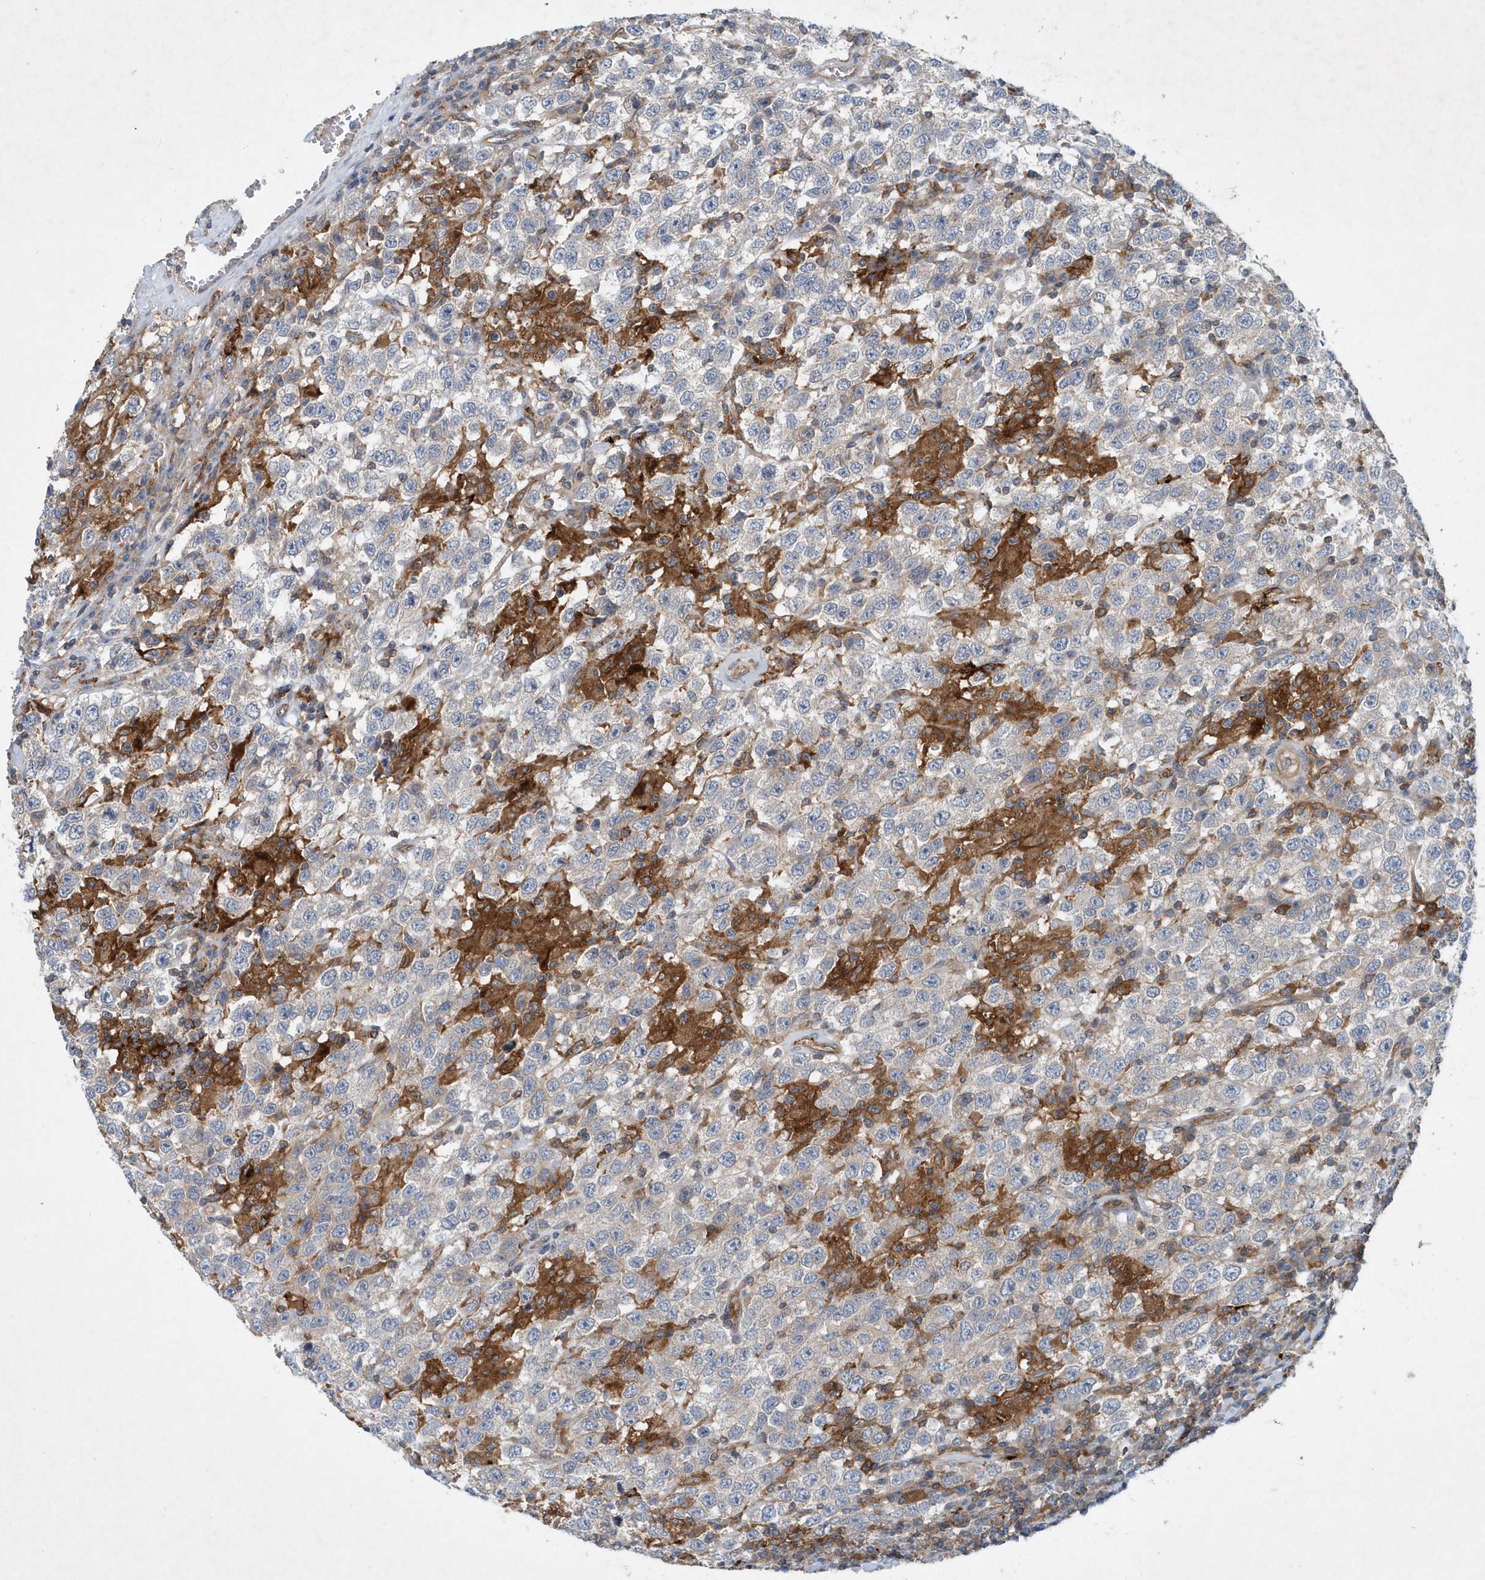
{"staining": {"intensity": "negative", "quantity": "none", "location": "none"}, "tissue": "testis cancer", "cell_type": "Tumor cells", "image_type": "cancer", "snomed": [{"axis": "morphology", "description": "Seminoma, NOS"}, {"axis": "topography", "description": "Testis"}], "caption": "Immunohistochemistry micrograph of neoplastic tissue: human testis cancer (seminoma) stained with DAB (3,3'-diaminobenzidine) exhibits no significant protein positivity in tumor cells. The staining is performed using DAB brown chromogen with nuclei counter-stained in using hematoxylin.", "gene": "P2RY10", "patient": {"sex": "male", "age": 41}}